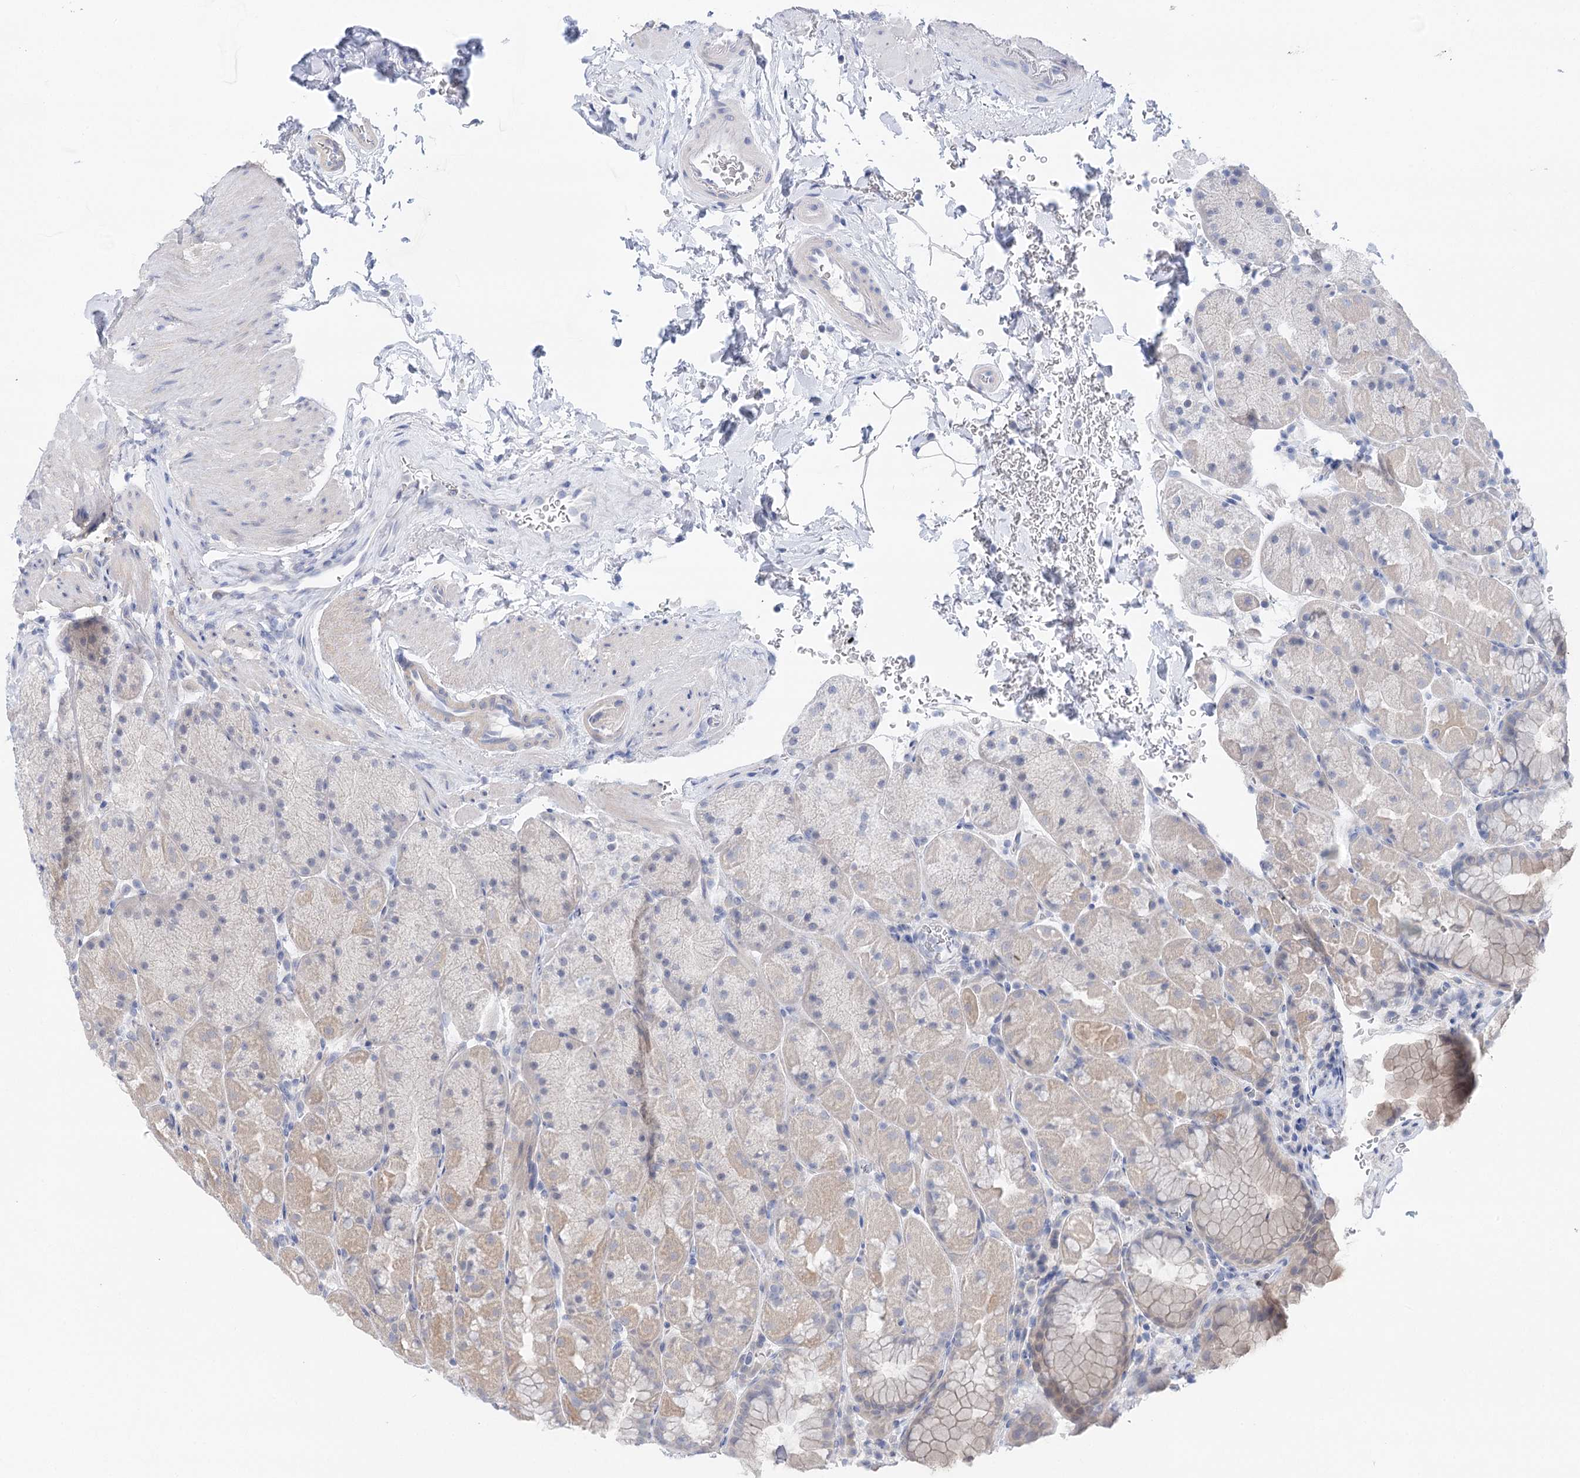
{"staining": {"intensity": "weak", "quantity": "<25%", "location": "cytoplasmic/membranous"}, "tissue": "stomach", "cell_type": "Glandular cells", "image_type": "normal", "snomed": [{"axis": "morphology", "description": "Normal tissue, NOS"}, {"axis": "topography", "description": "Stomach, upper"}, {"axis": "topography", "description": "Stomach, lower"}], "caption": "High magnification brightfield microscopy of unremarkable stomach stained with DAB (3,3'-diaminobenzidine) (brown) and counterstained with hematoxylin (blue): glandular cells show no significant staining. (DAB immunohistochemistry with hematoxylin counter stain).", "gene": "LALBA", "patient": {"sex": "male", "age": 67}}